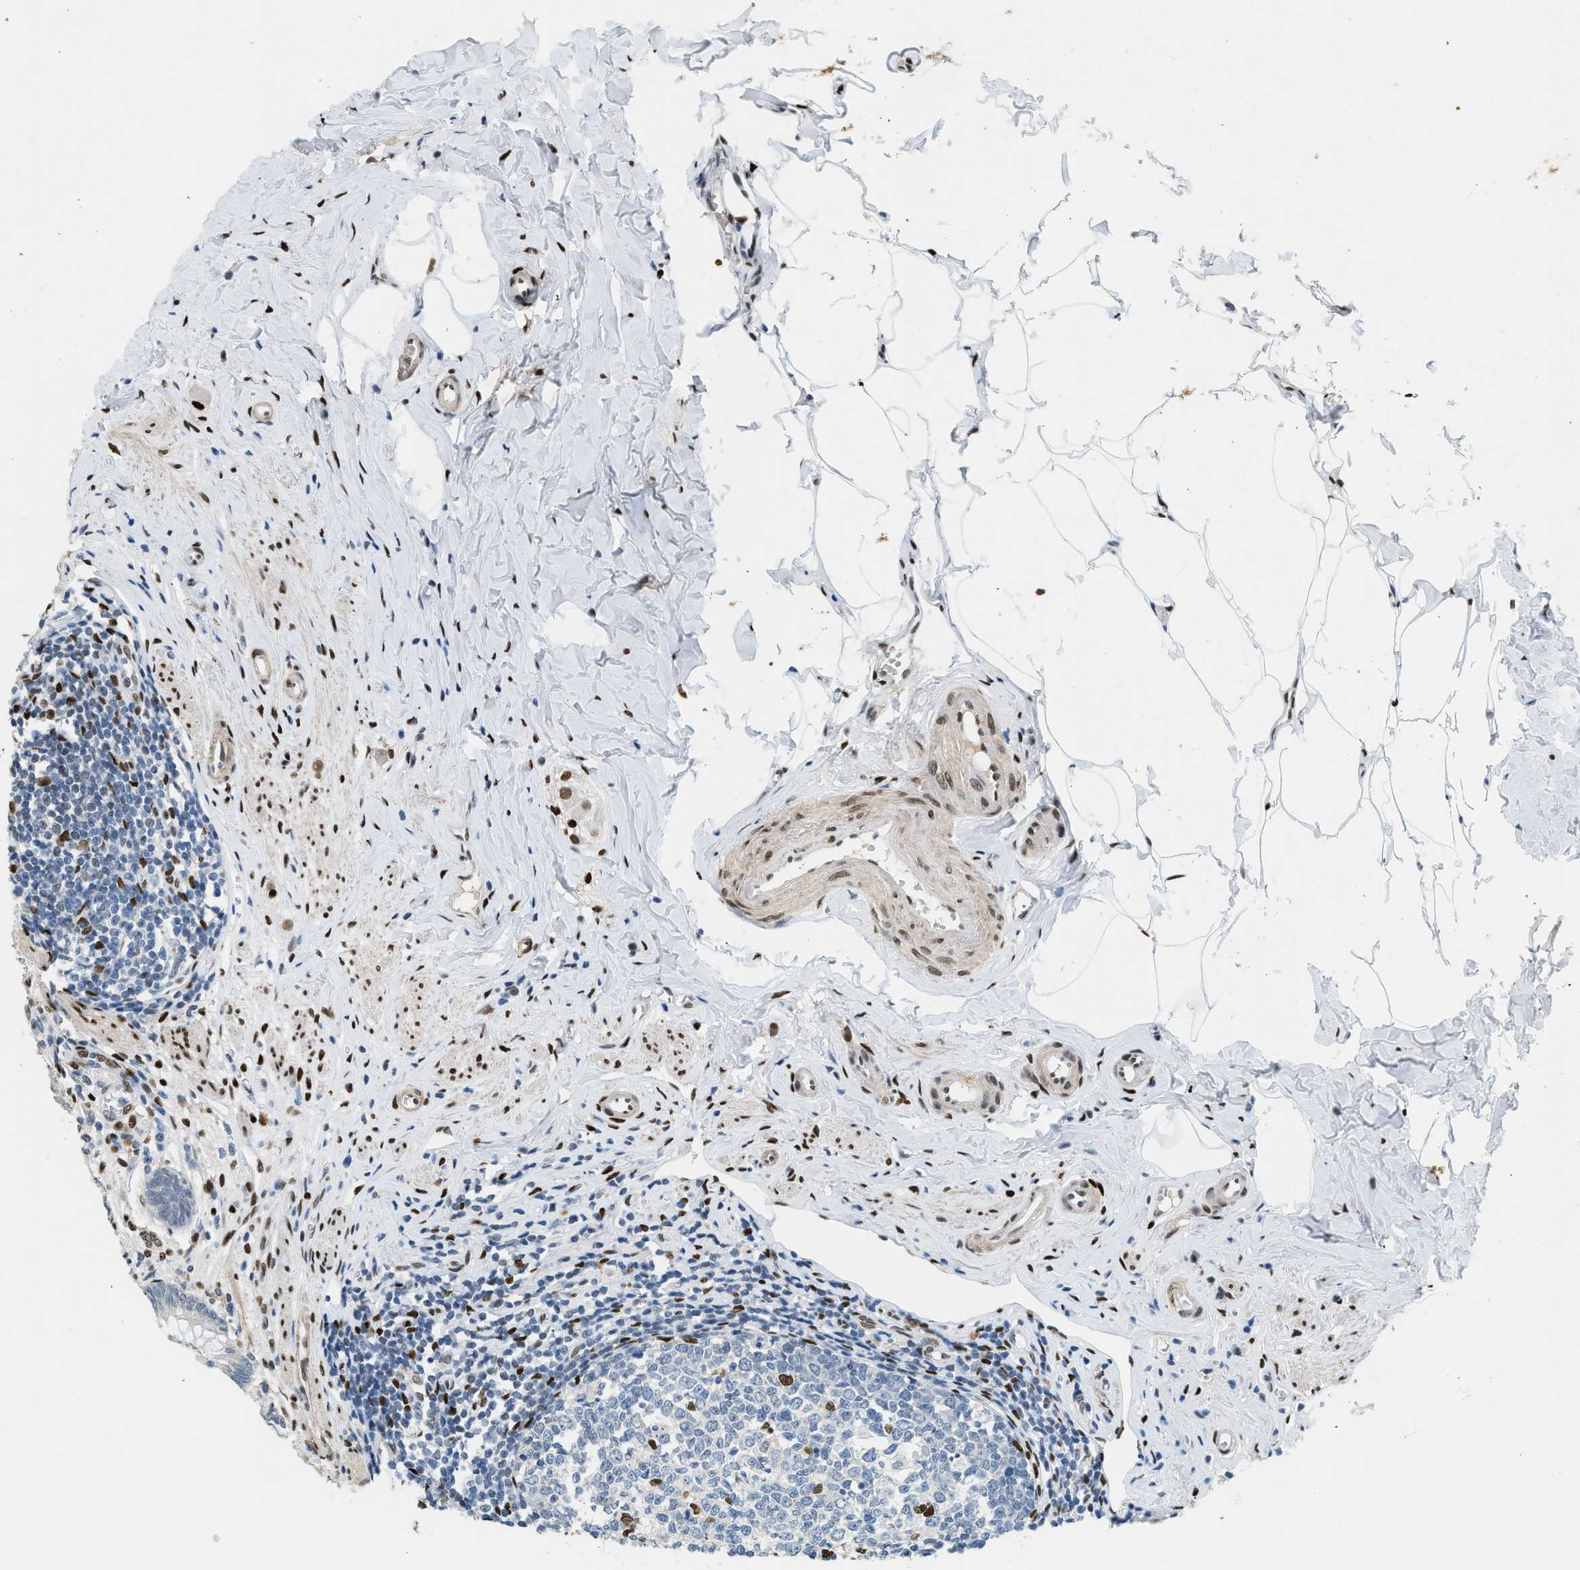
{"staining": {"intensity": "negative", "quantity": "none", "location": "none"}, "tissue": "appendix", "cell_type": "Glandular cells", "image_type": "normal", "snomed": [{"axis": "morphology", "description": "Normal tissue, NOS"}, {"axis": "topography", "description": "Appendix"}], "caption": "This is an IHC micrograph of unremarkable appendix. There is no expression in glandular cells.", "gene": "ZBTB20", "patient": {"sex": "male", "age": 56}}